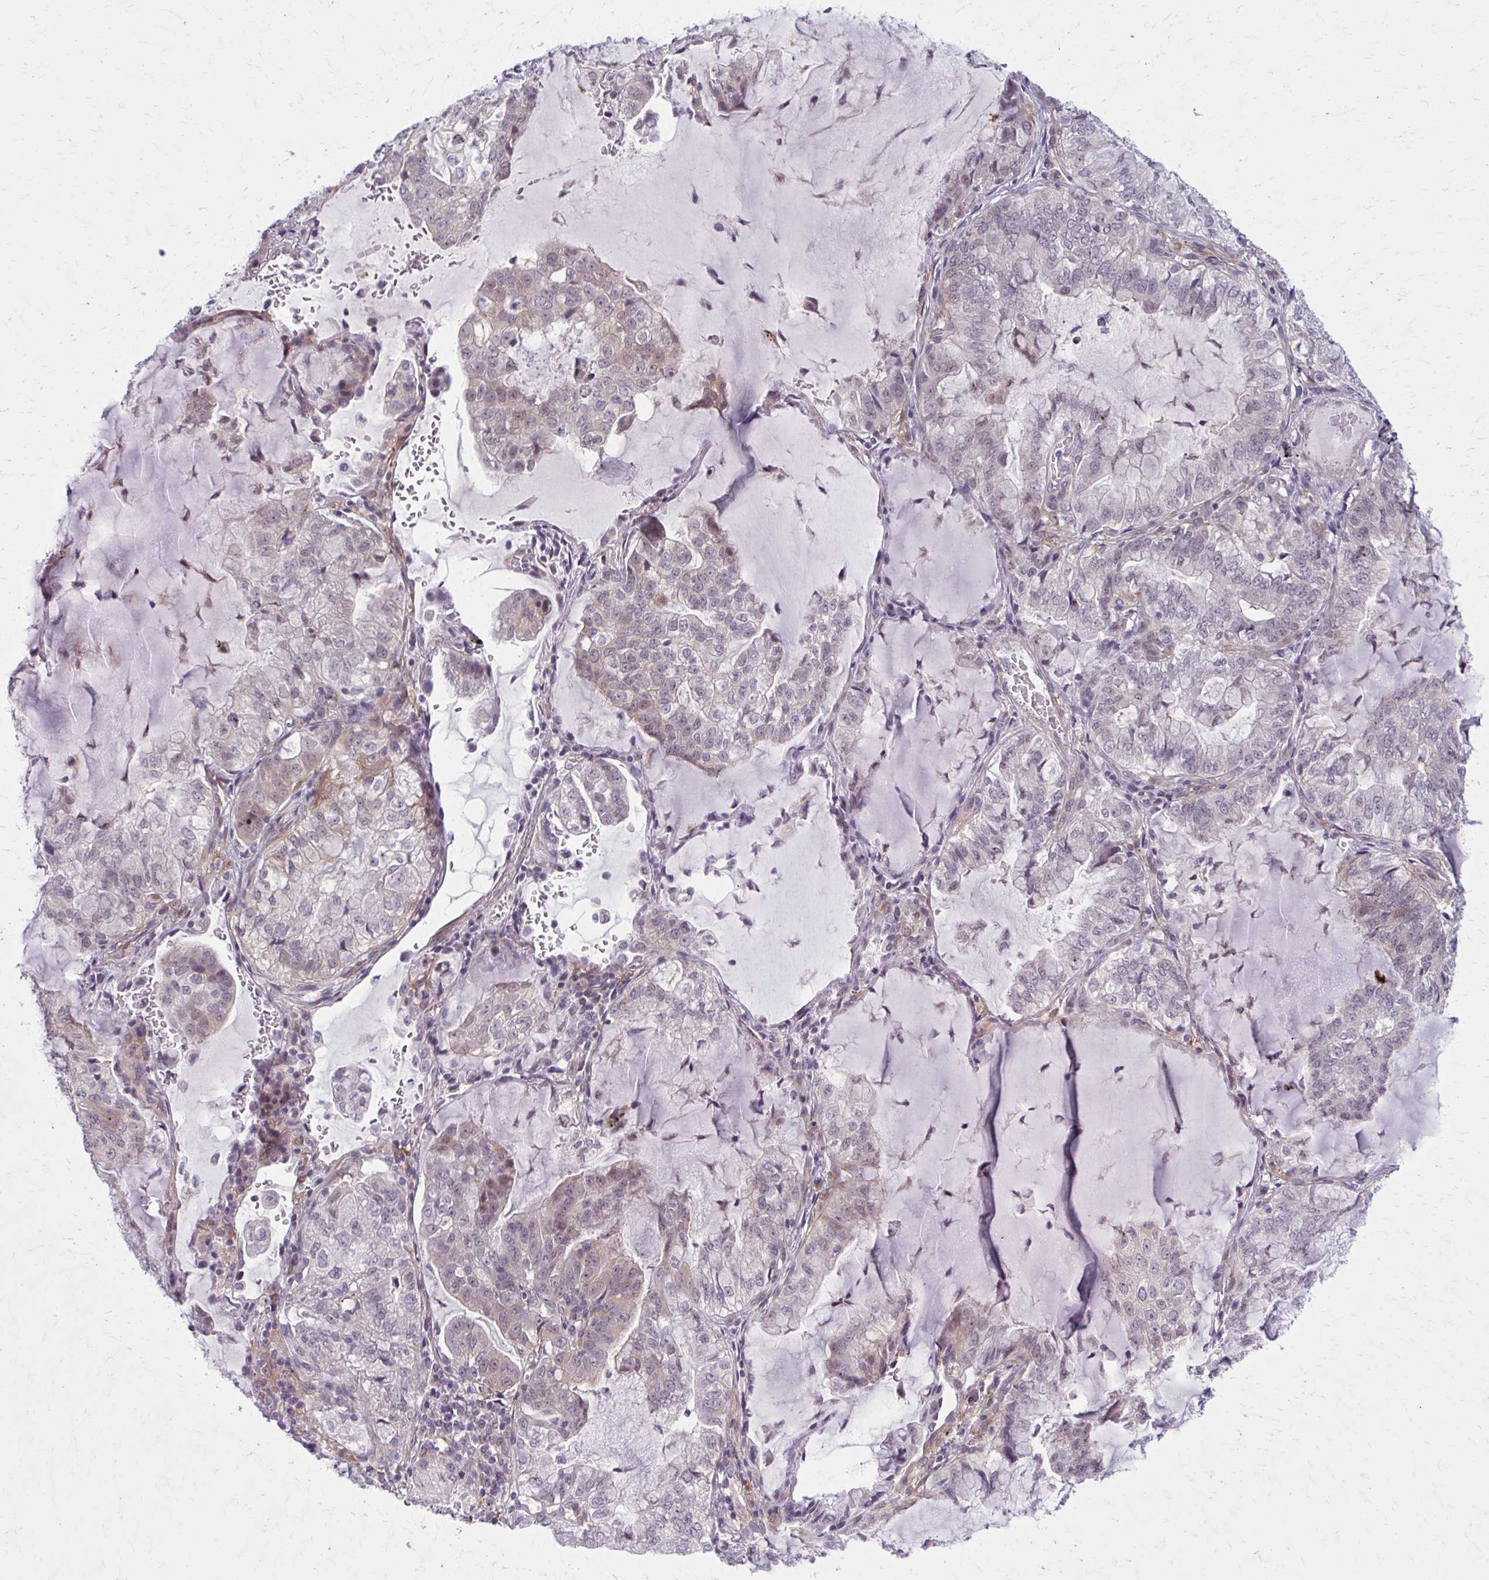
{"staining": {"intensity": "weak", "quantity": "<25%", "location": "cytoplasmic/membranous"}, "tissue": "lung cancer", "cell_type": "Tumor cells", "image_type": "cancer", "snomed": [{"axis": "morphology", "description": "Adenocarcinoma, NOS"}, {"axis": "topography", "description": "Lymph node"}, {"axis": "topography", "description": "Lung"}], "caption": "The IHC histopathology image has no significant staining in tumor cells of lung cancer tissue.", "gene": "NUMBL", "patient": {"sex": "male", "age": 66}}